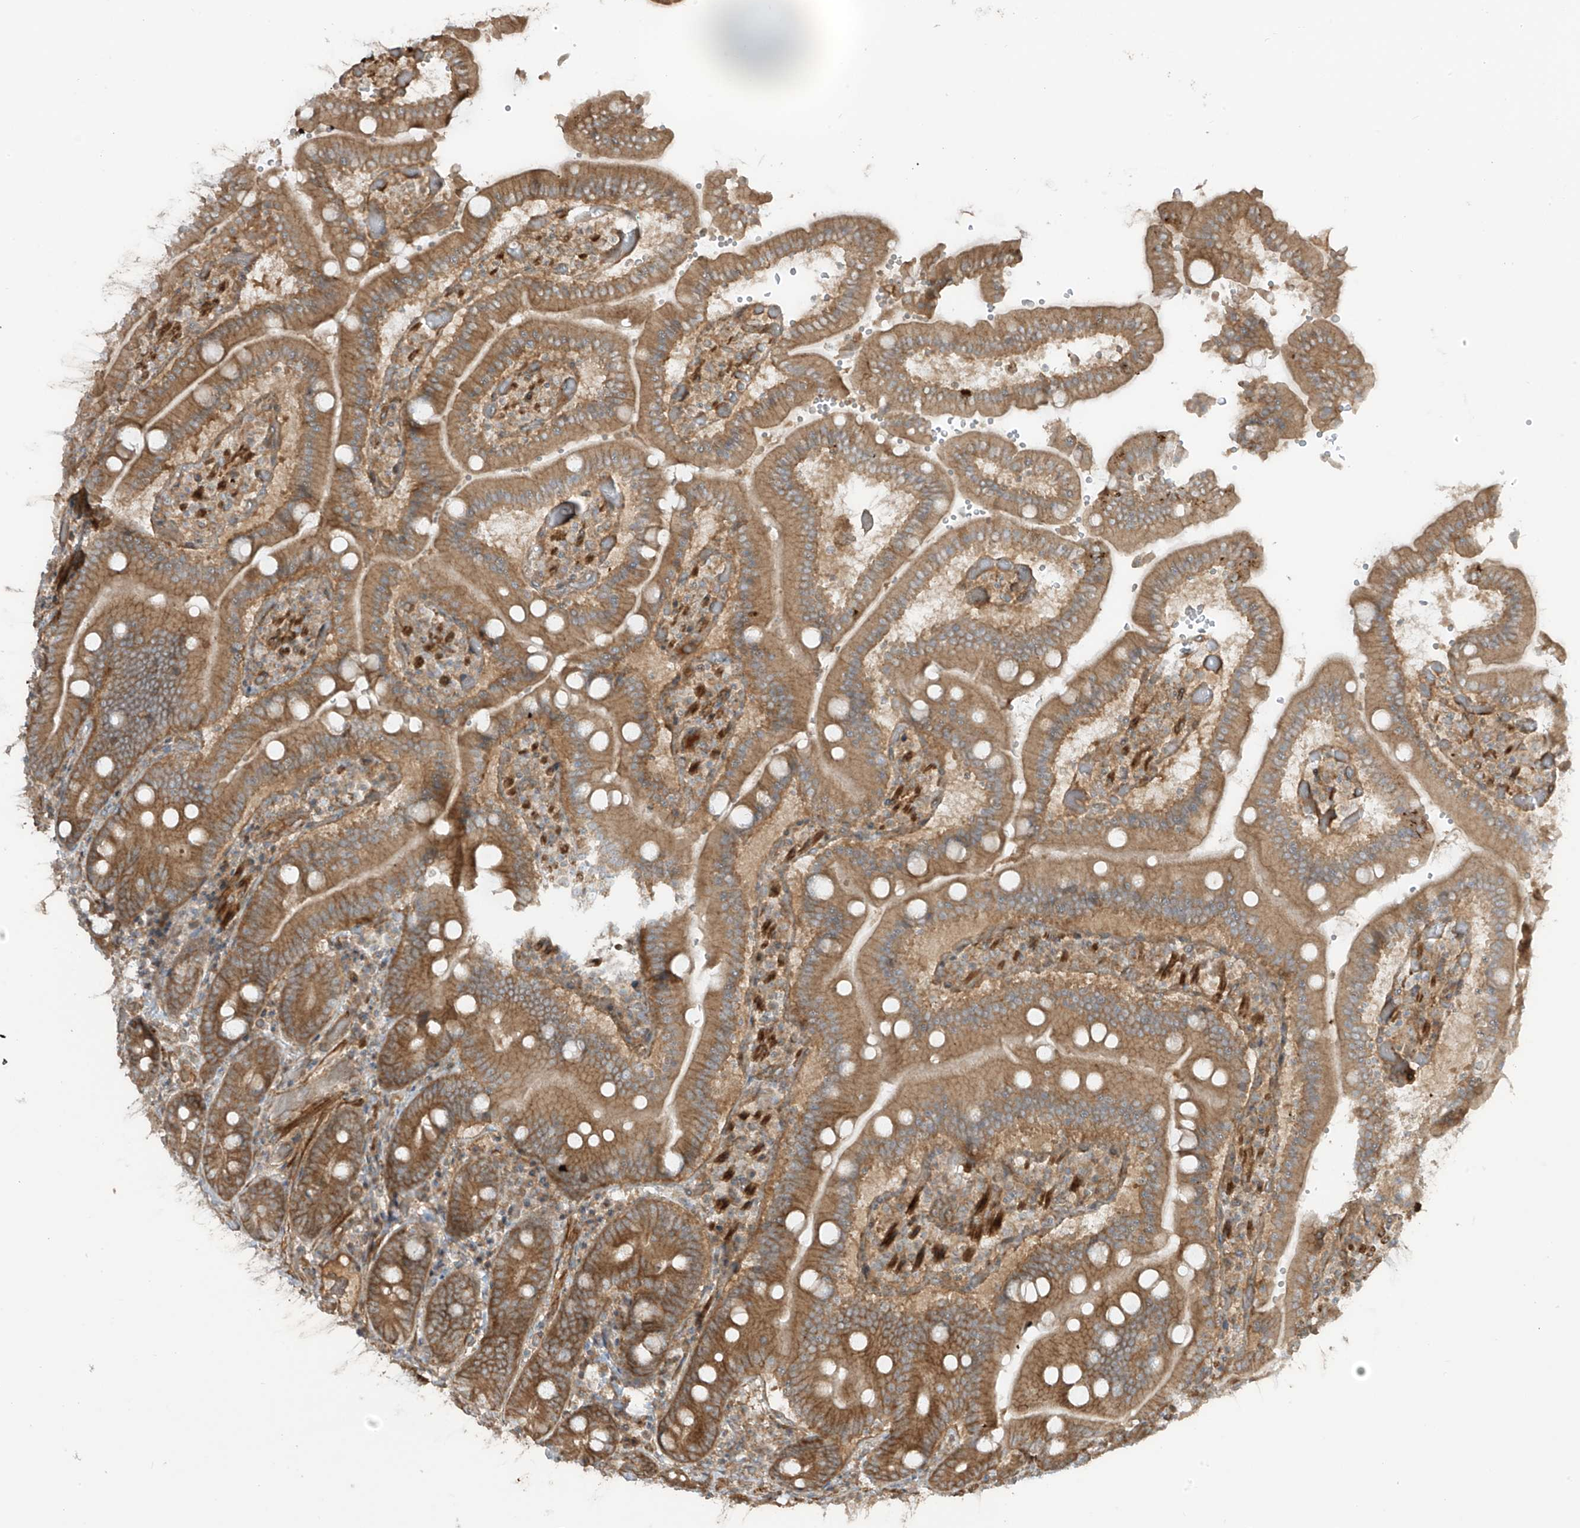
{"staining": {"intensity": "moderate", "quantity": ">75%", "location": "cytoplasmic/membranous"}, "tissue": "duodenum", "cell_type": "Glandular cells", "image_type": "normal", "snomed": [{"axis": "morphology", "description": "Normal tissue, NOS"}, {"axis": "topography", "description": "Duodenum"}], "caption": "Glandular cells display medium levels of moderate cytoplasmic/membranous expression in approximately >75% of cells in benign human duodenum.", "gene": "ENTR1", "patient": {"sex": "female", "age": 62}}